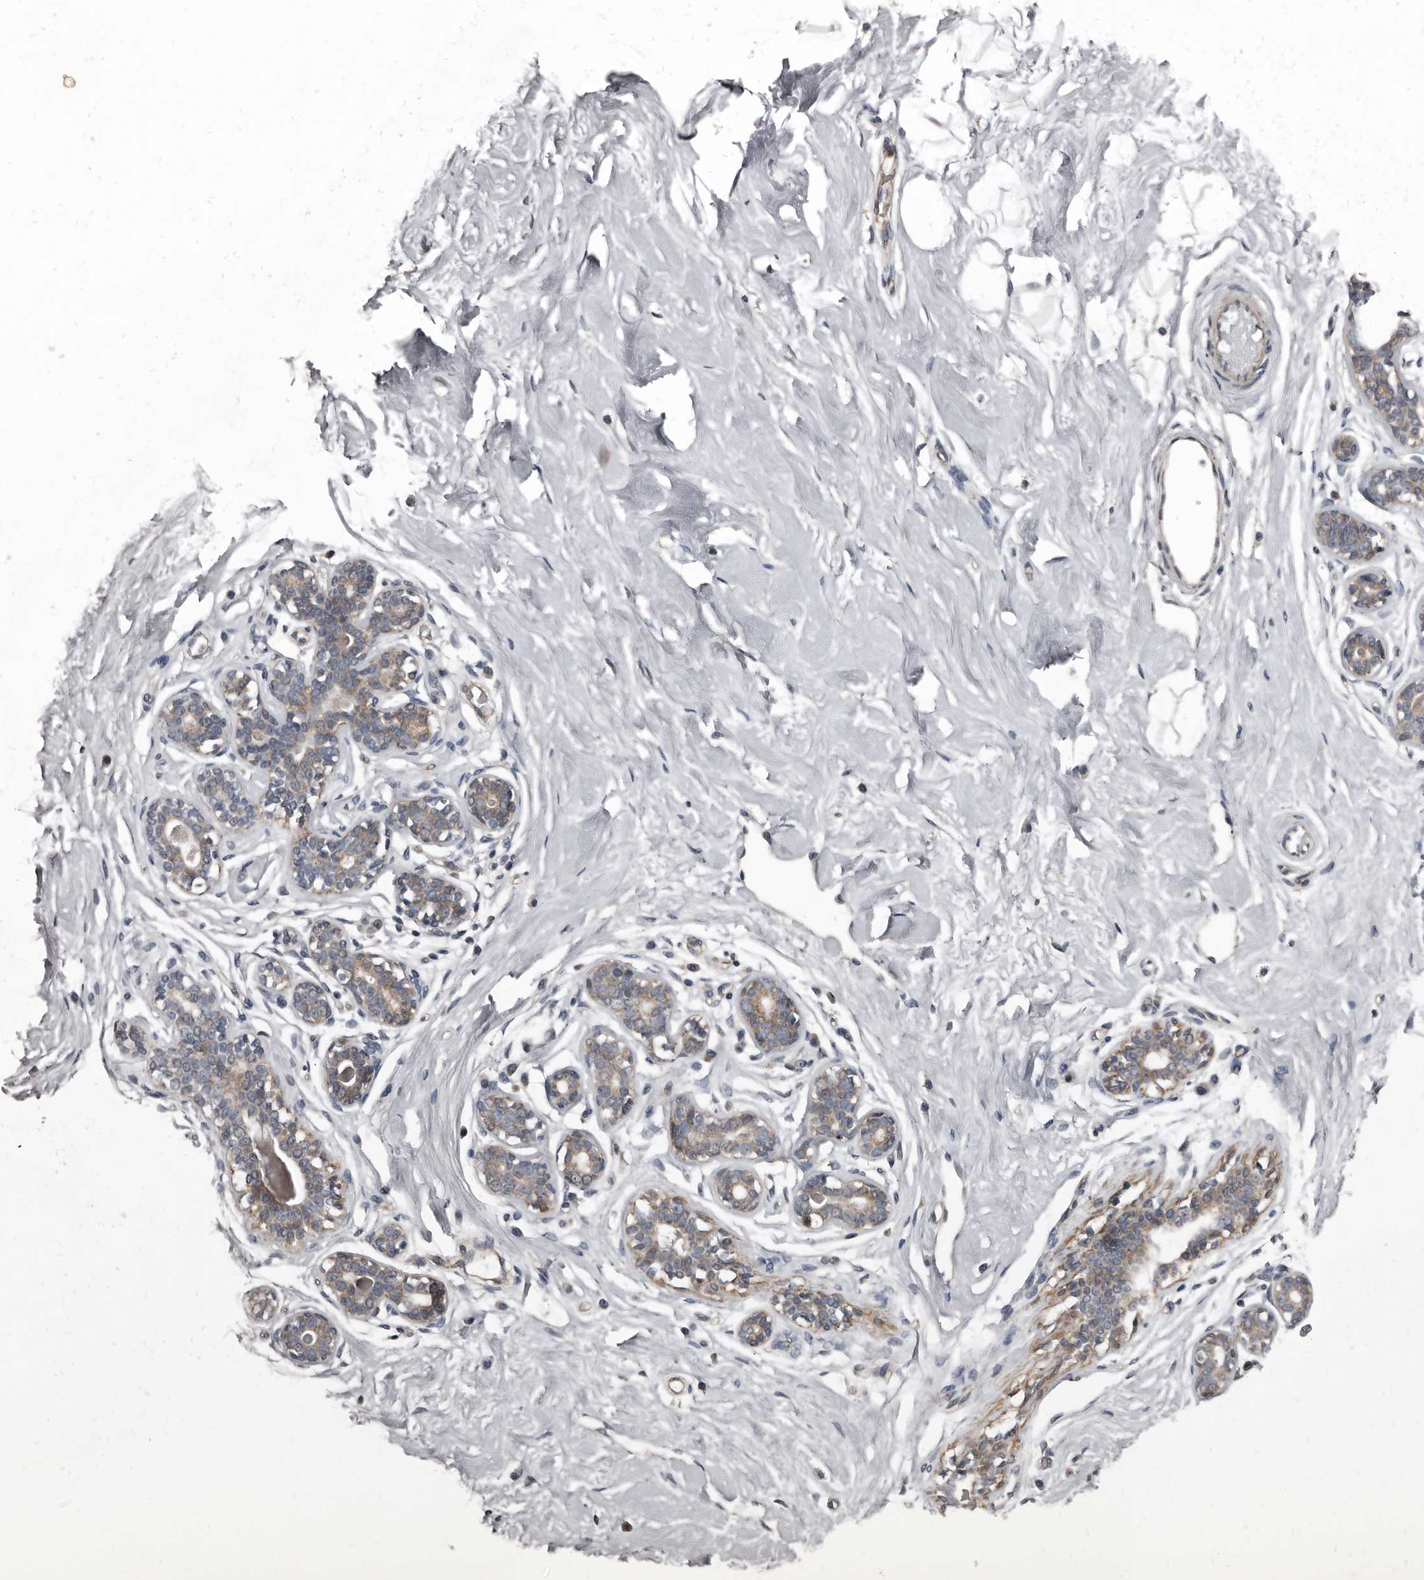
{"staining": {"intensity": "weak", "quantity": "<25%", "location": "cytoplasmic/membranous"}, "tissue": "breast", "cell_type": "Adipocytes", "image_type": "normal", "snomed": [{"axis": "morphology", "description": "Normal tissue, NOS"}, {"axis": "morphology", "description": "Adenoma, NOS"}, {"axis": "topography", "description": "Breast"}], "caption": "Immunohistochemistry (IHC) image of normal breast stained for a protein (brown), which exhibits no expression in adipocytes. (Immunohistochemistry, brightfield microscopy, high magnification).", "gene": "DHPS", "patient": {"sex": "female", "age": 23}}